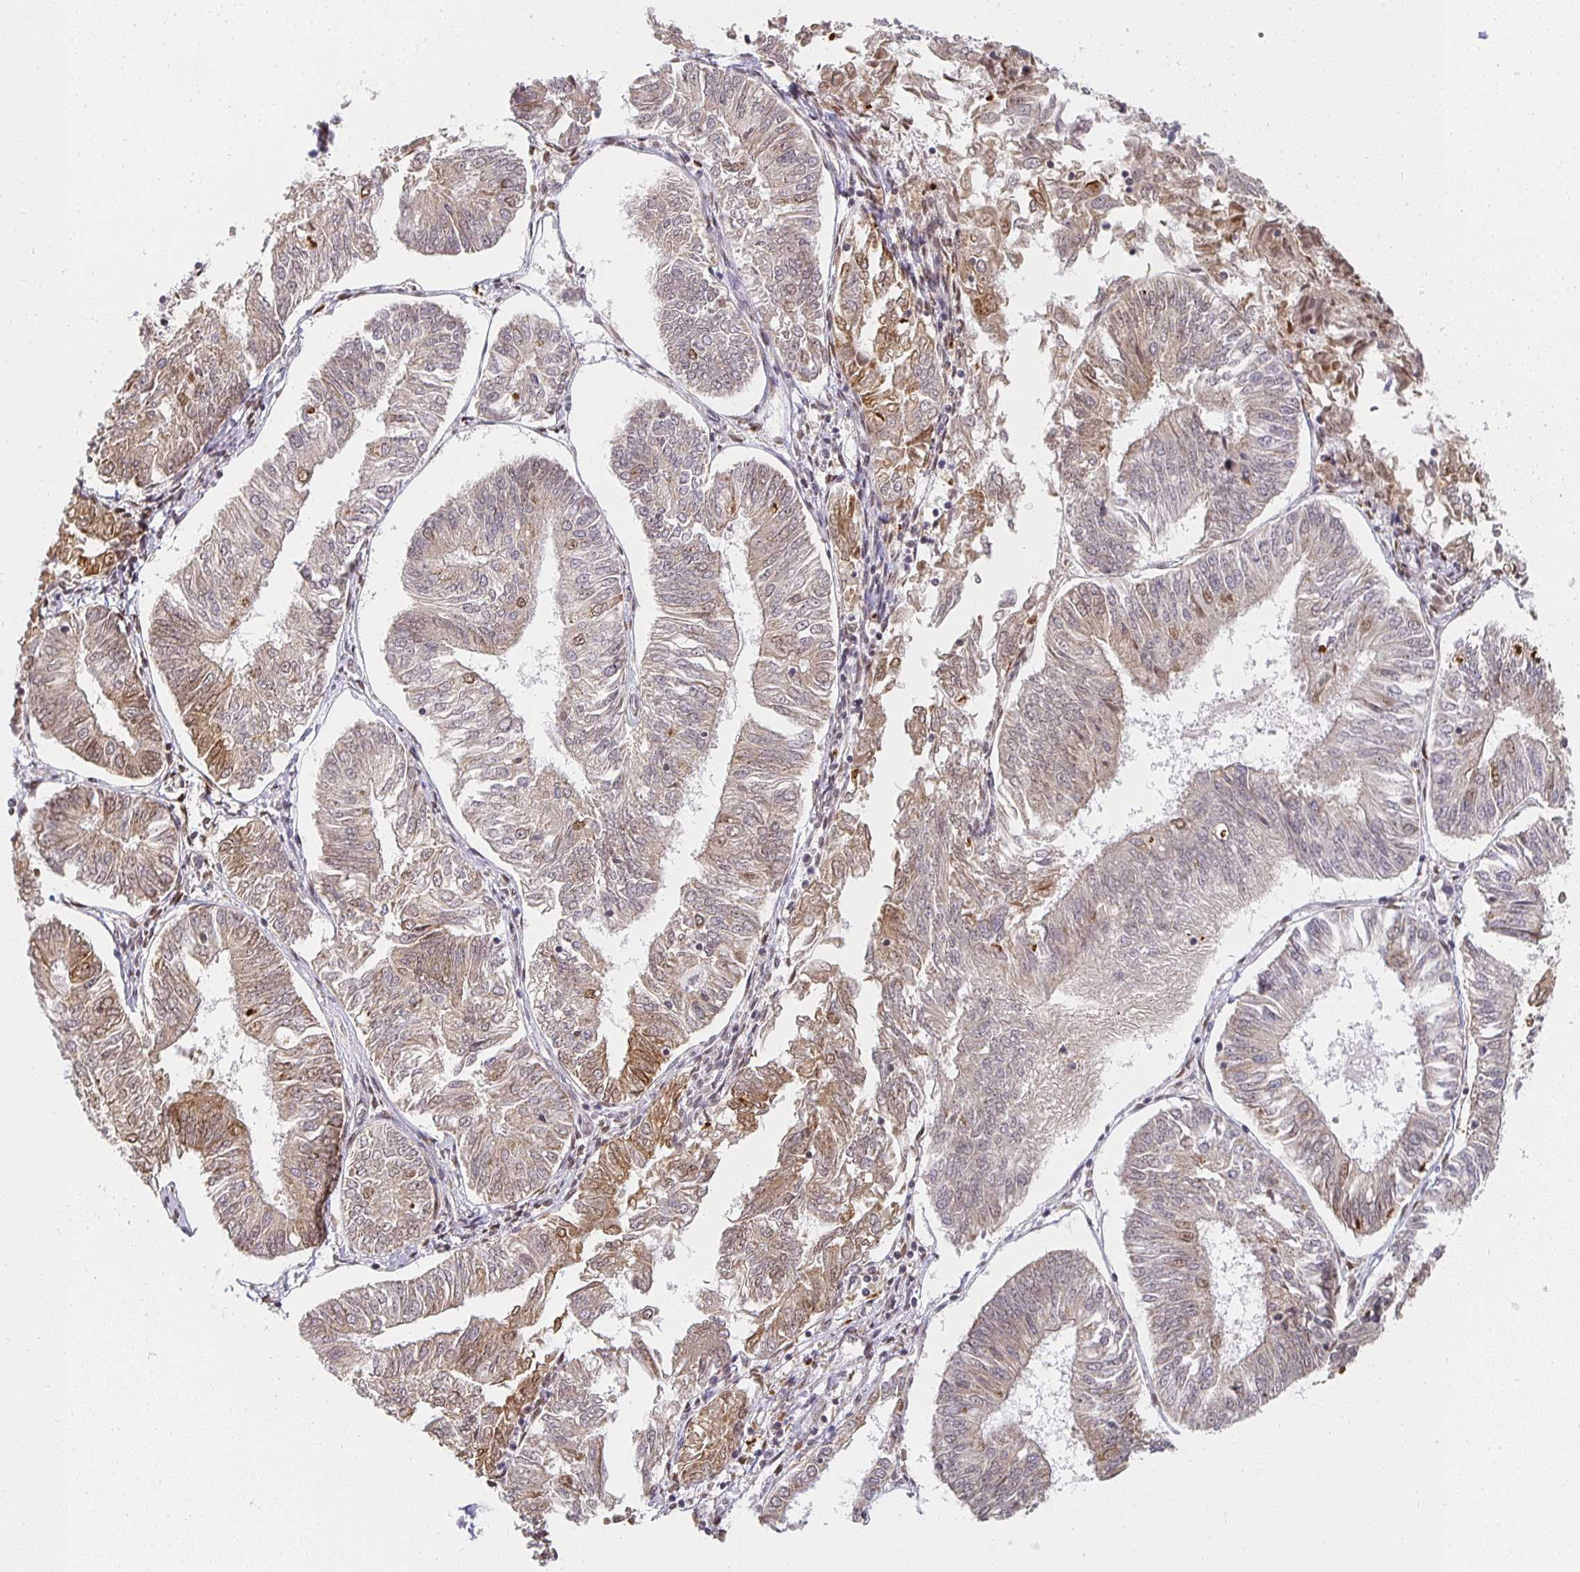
{"staining": {"intensity": "weak", "quantity": "<25%", "location": "cytoplasmic/membranous,nuclear"}, "tissue": "endometrial cancer", "cell_type": "Tumor cells", "image_type": "cancer", "snomed": [{"axis": "morphology", "description": "Adenocarcinoma, NOS"}, {"axis": "topography", "description": "Endometrium"}], "caption": "The photomicrograph demonstrates no significant expression in tumor cells of adenocarcinoma (endometrial). (Brightfield microscopy of DAB IHC at high magnification).", "gene": "SMARCA2", "patient": {"sex": "female", "age": 58}}